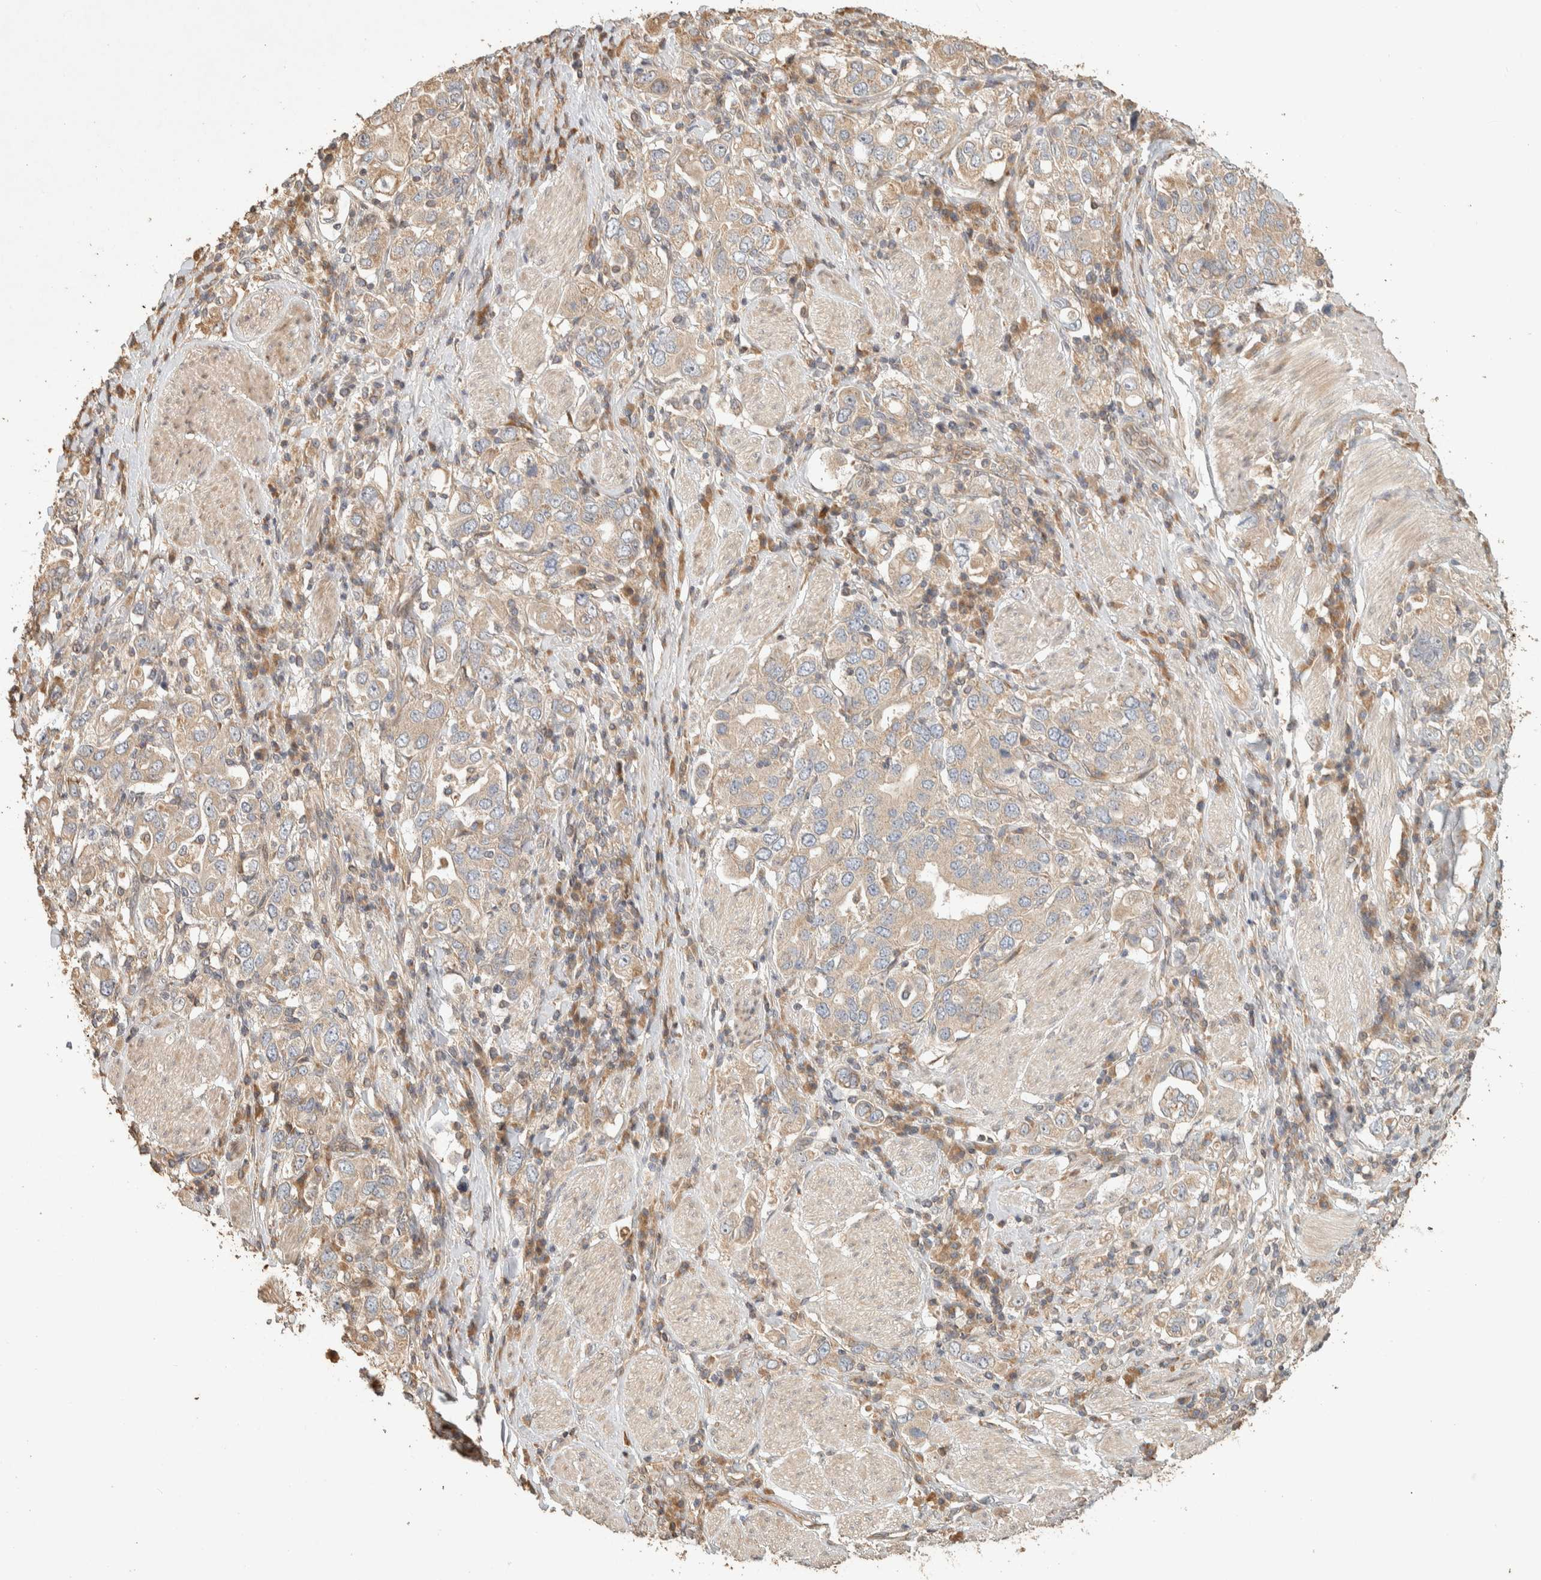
{"staining": {"intensity": "weak", "quantity": "<25%", "location": "cytoplasmic/membranous"}, "tissue": "stomach cancer", "cell_type": "Tumor cells", "image_type": "cancer", "snomed": [{"axis": "morphology", "description": "Adenocarcinoma, NOS"}, {"axis": "topography", "description": "Stomach, upper"}], "caption": "The image demonstrates no significant staining in tumor cells of stomach cancer. (DAB (3,3'-diaminobenzidine) IHC, high magnification).", "gene": "EXOC7", "patient": {"sex": "male", "age": 62}}